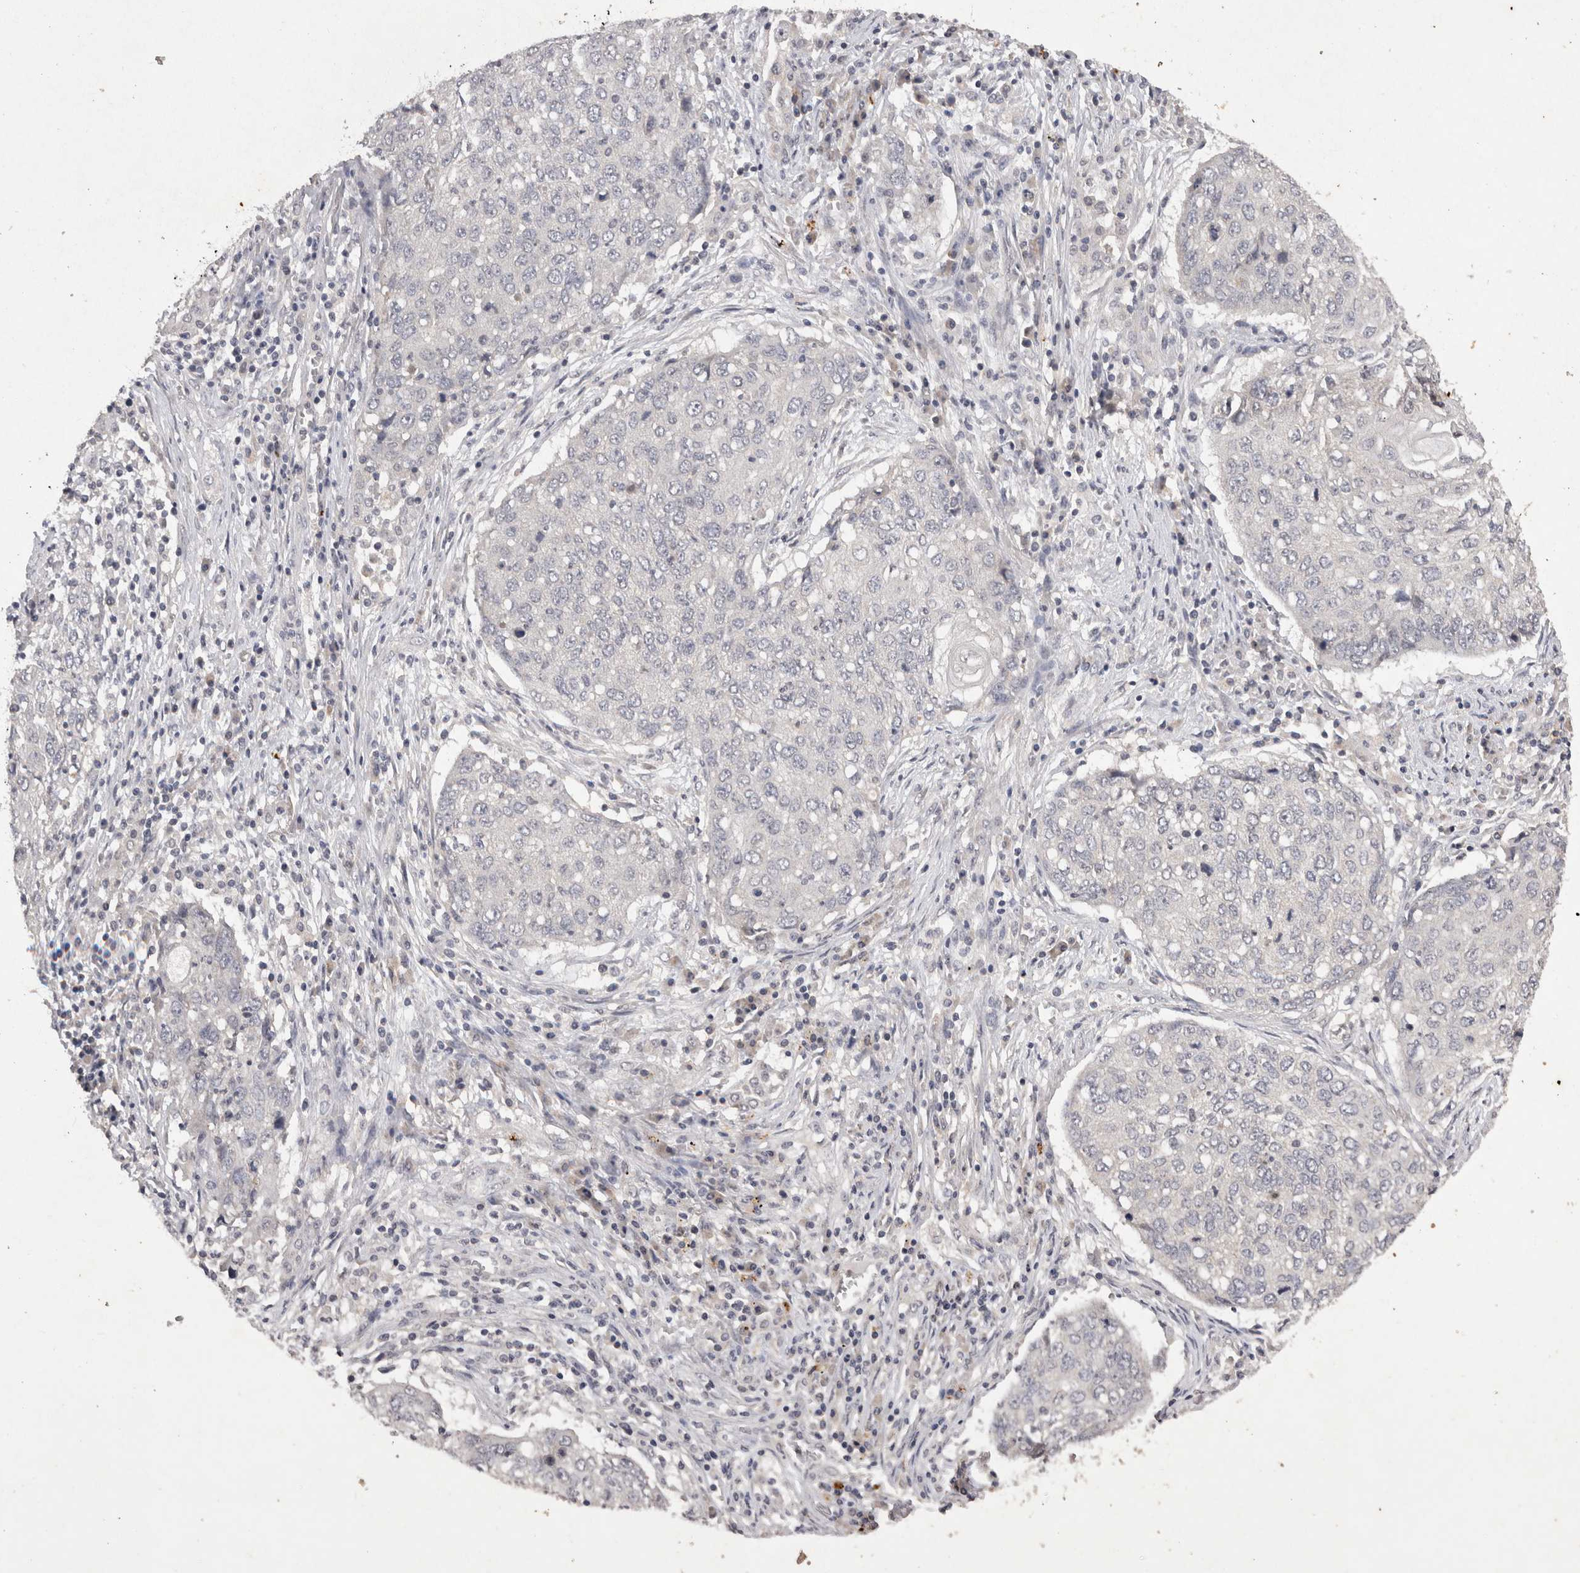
{"staining": {"intensity": "negative", "quantity": "none", "location": "none"}, "tissue": "lung cancer", "cell_type": "Tumor cells", "image_type": "cancer", "snomed": [{"axis": "morphology", "description": "Squamous cell carcinoma, NOS"}, {"axis": "topography", "description": "Lung"}], "caption": "This is an immunohistochemistry histopathology image of human lung cancer. There is no staining in tumor cells.", "gene": "RASSF3", "patient": {"sex": "female", "age": 63}}